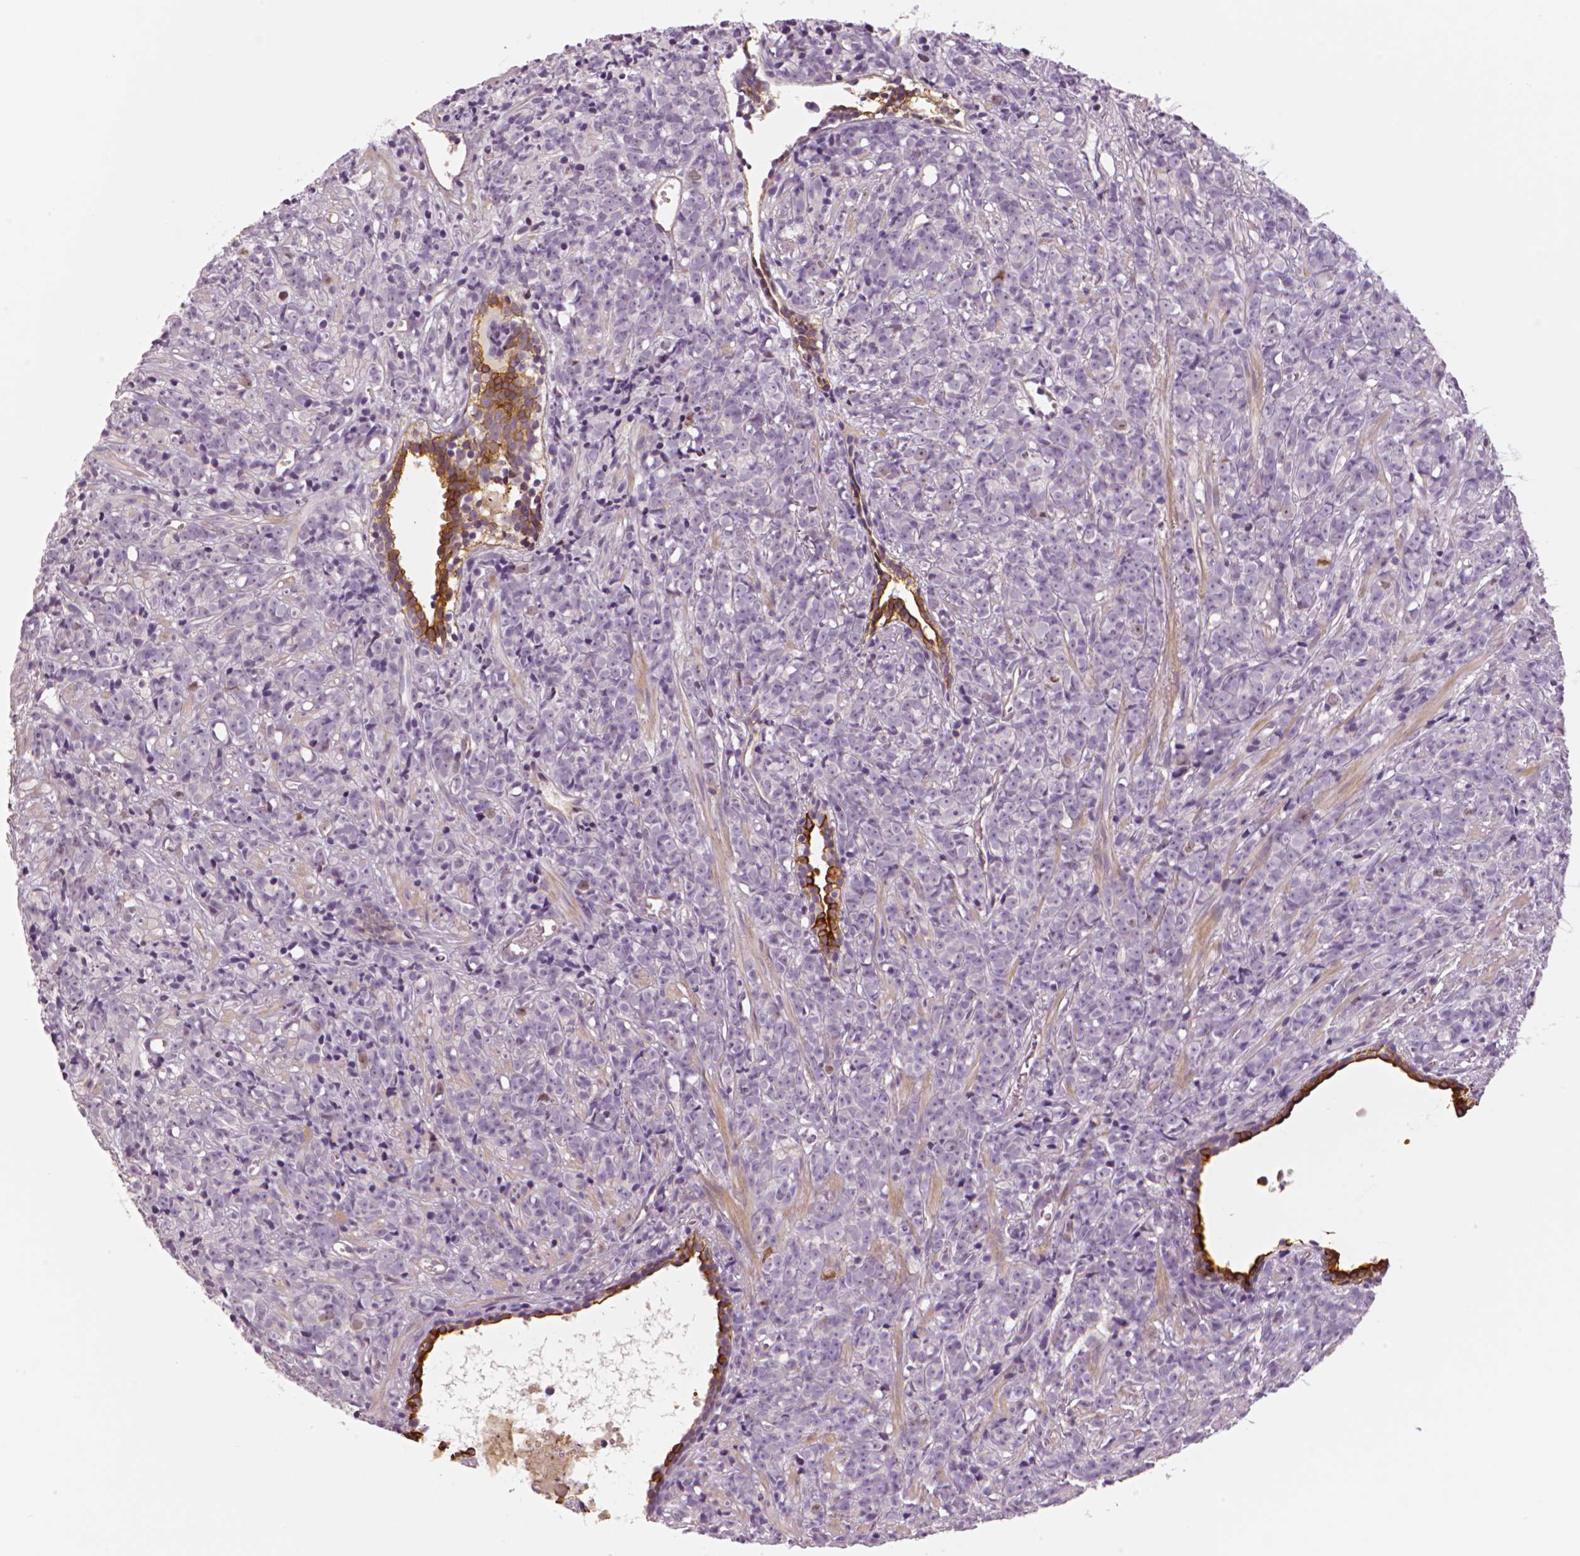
{"staining": {"intensity": "negative", "quantity": "none", "location": "none"}, "tissue": "prostate cancer", "cell_type": "Tumor cells", "image_type": "cancer", "snomed": [{"axis": "morphology", "description": "Adenocarcinoma, High grade"}, {"axis": "topography", "description": "Prostate"}], "caption": "The immunohistochemistry micrograph has no significant expression in tumor cells of prostate cancer tissue.", "gene": "MKI67", "patient": {"sex": "male", "age": 81}}